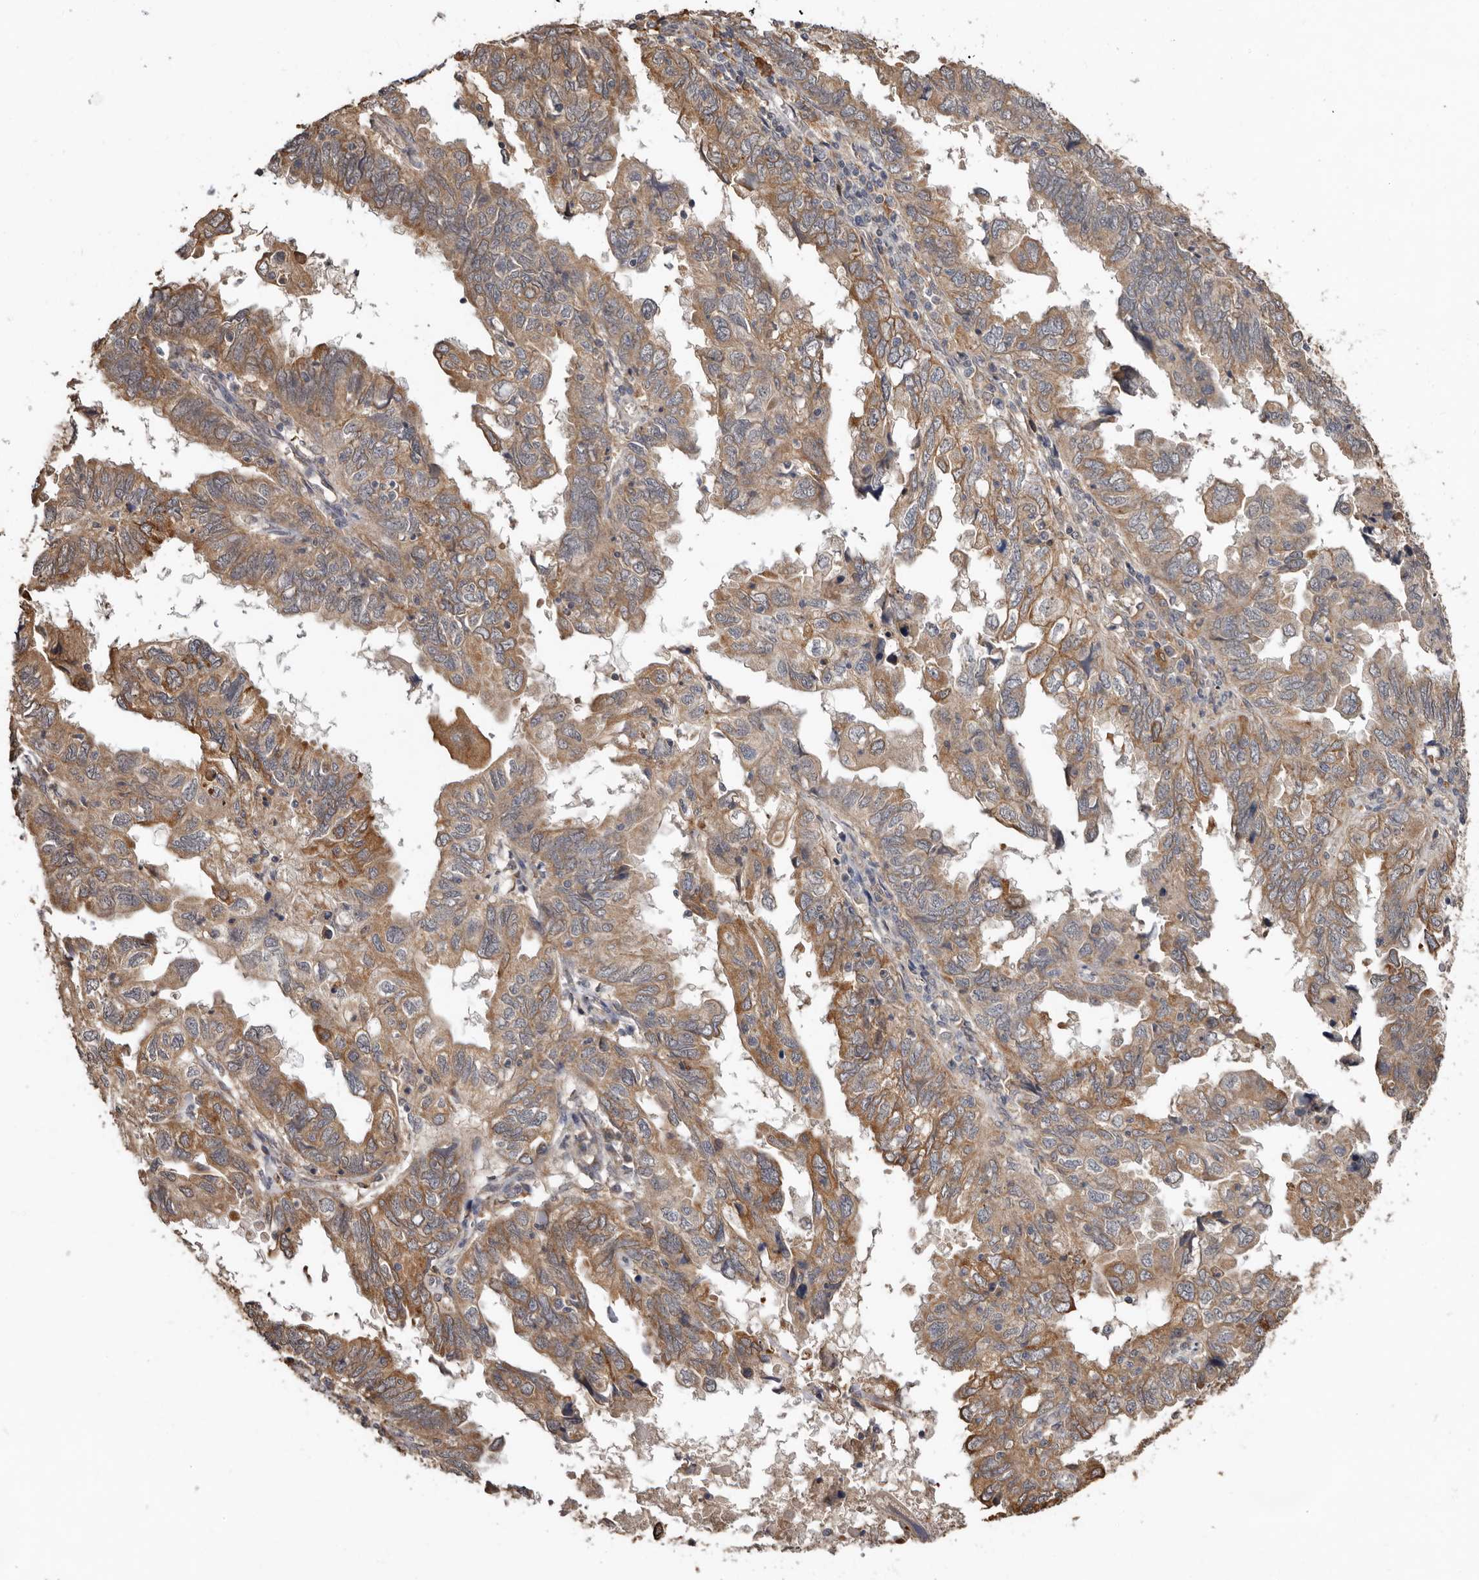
{"staining": {"intensity": "moderate", "quantity": ">75%", "location": "cytoplasmic/membranous"}, "tissue": "endometrial cancer", "cell_type": "Tumor cells", "image_type": "cancer", "snomed": [{"axis": "morphology", "description": "Adenocarcinoma, NOS"}, {"axis": "topography", "description": "Uterus"}], "caption": "Immunohistochemistry (IHC) histopathology image of human endometrial cancer (adenocarcinoma) stained for a protein (brown), which exhibits medium levels of moderate cytoplasmic/membranous staining in approximately >75% of tumor cells.", "gene": "RSPO2", "patient": {"sex": "female", "age": 77}}